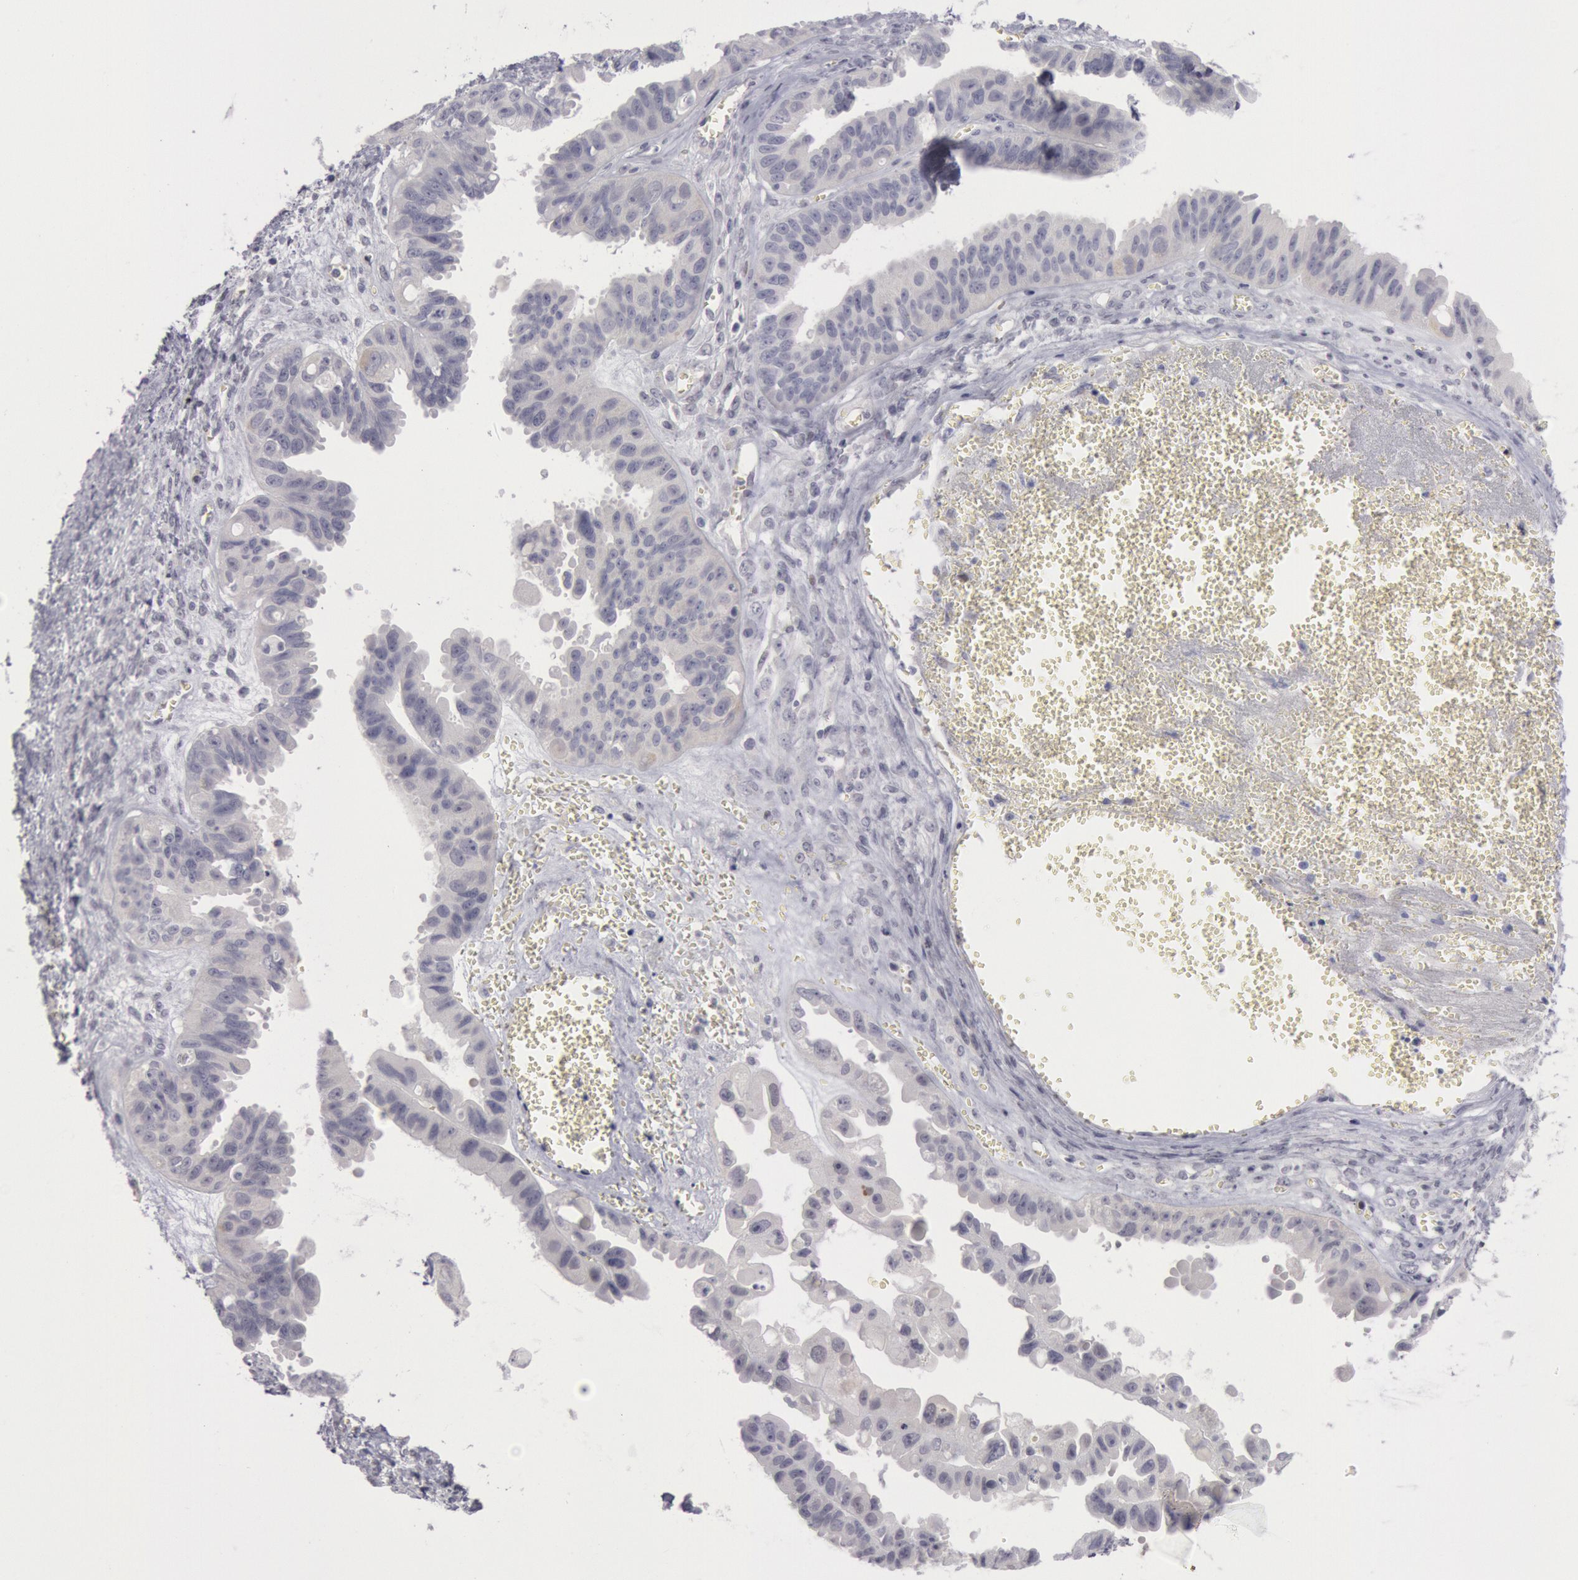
{"staining": {"intensity": "negative", "quantity": "none", "location": "none"}, "tissue": "ovarian cancer", "cell_type": "Tumor cells", "image_type": "cancer", "snomed": [{"axis": "morphology", "description": "Carcinoma, endometroid"}, {"axis": "topography", "description": "Ovary"}], "caption": "Immunohistochemical staining of ovarian cancer shows no significant expression in tumor cells. The staining was performed using DAB to visualize the protein expression in brown, while the nuclei were stained in blue with hematoxylin (Magnification: 20x).", "gene": "JOSD1", "patient": {"sex": "female", "age": 85}}